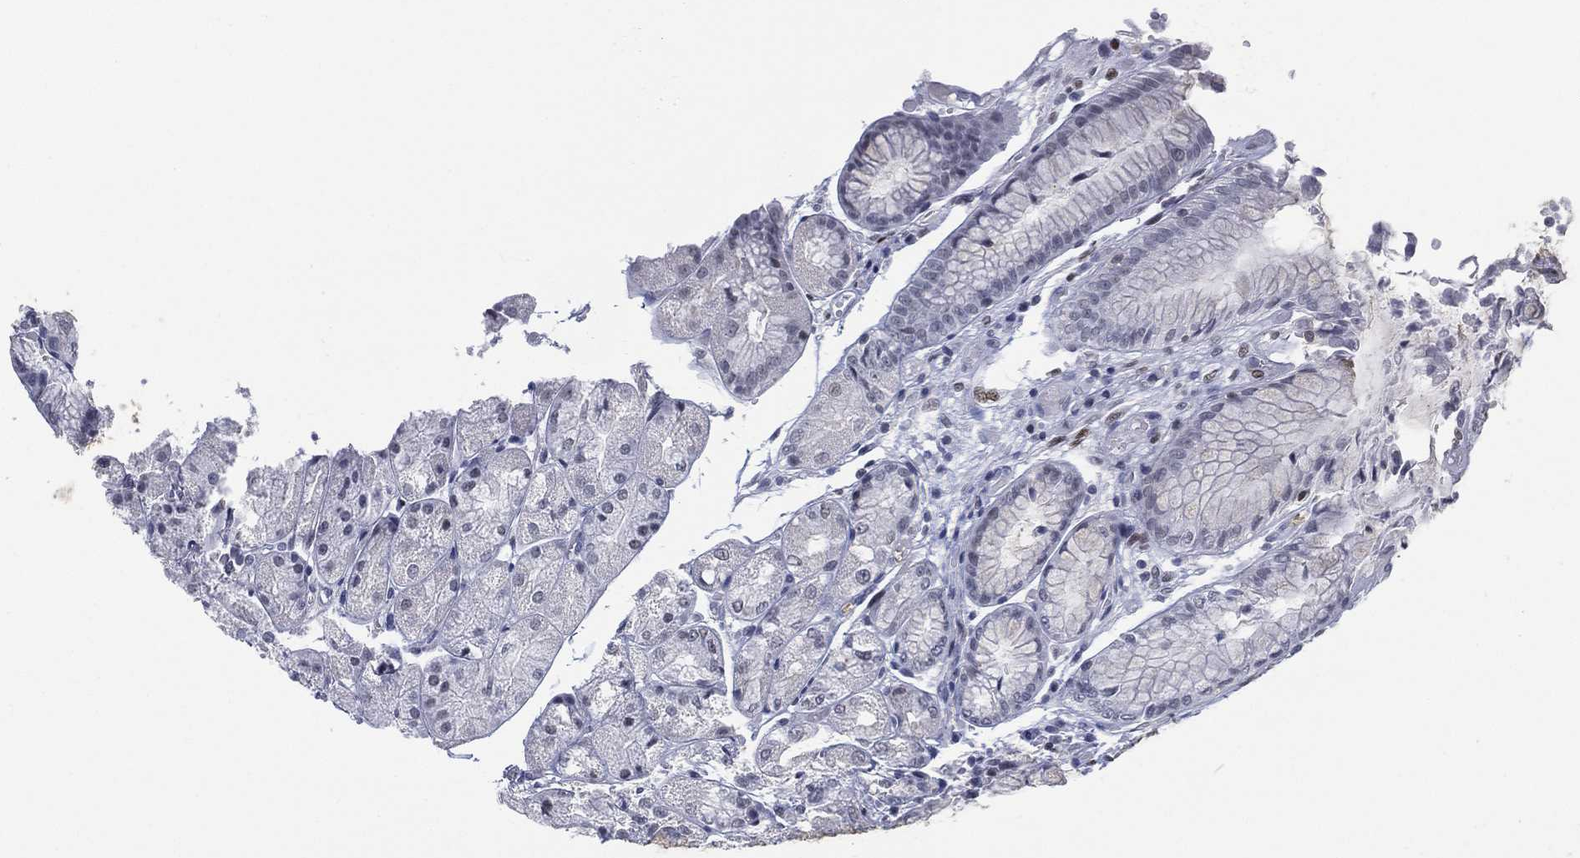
{"staining": {"intensity": "negative", "quantity": "none", "location": "none"}, "tissue": "stomach", "cell_type": "Glandular cells", "image_type": "normal", "snomed": [{"axis": "morphology", "description": "Normal tissue, NOS"}, {"axis": "topography", "description": "Stomach, upper"}], "caption": "Immunohistochemical staining of normal stomach reveals no significant staining in glandular cells.", "gene": "ZNF711", "patient": {"sex": "male", "age": 72}}